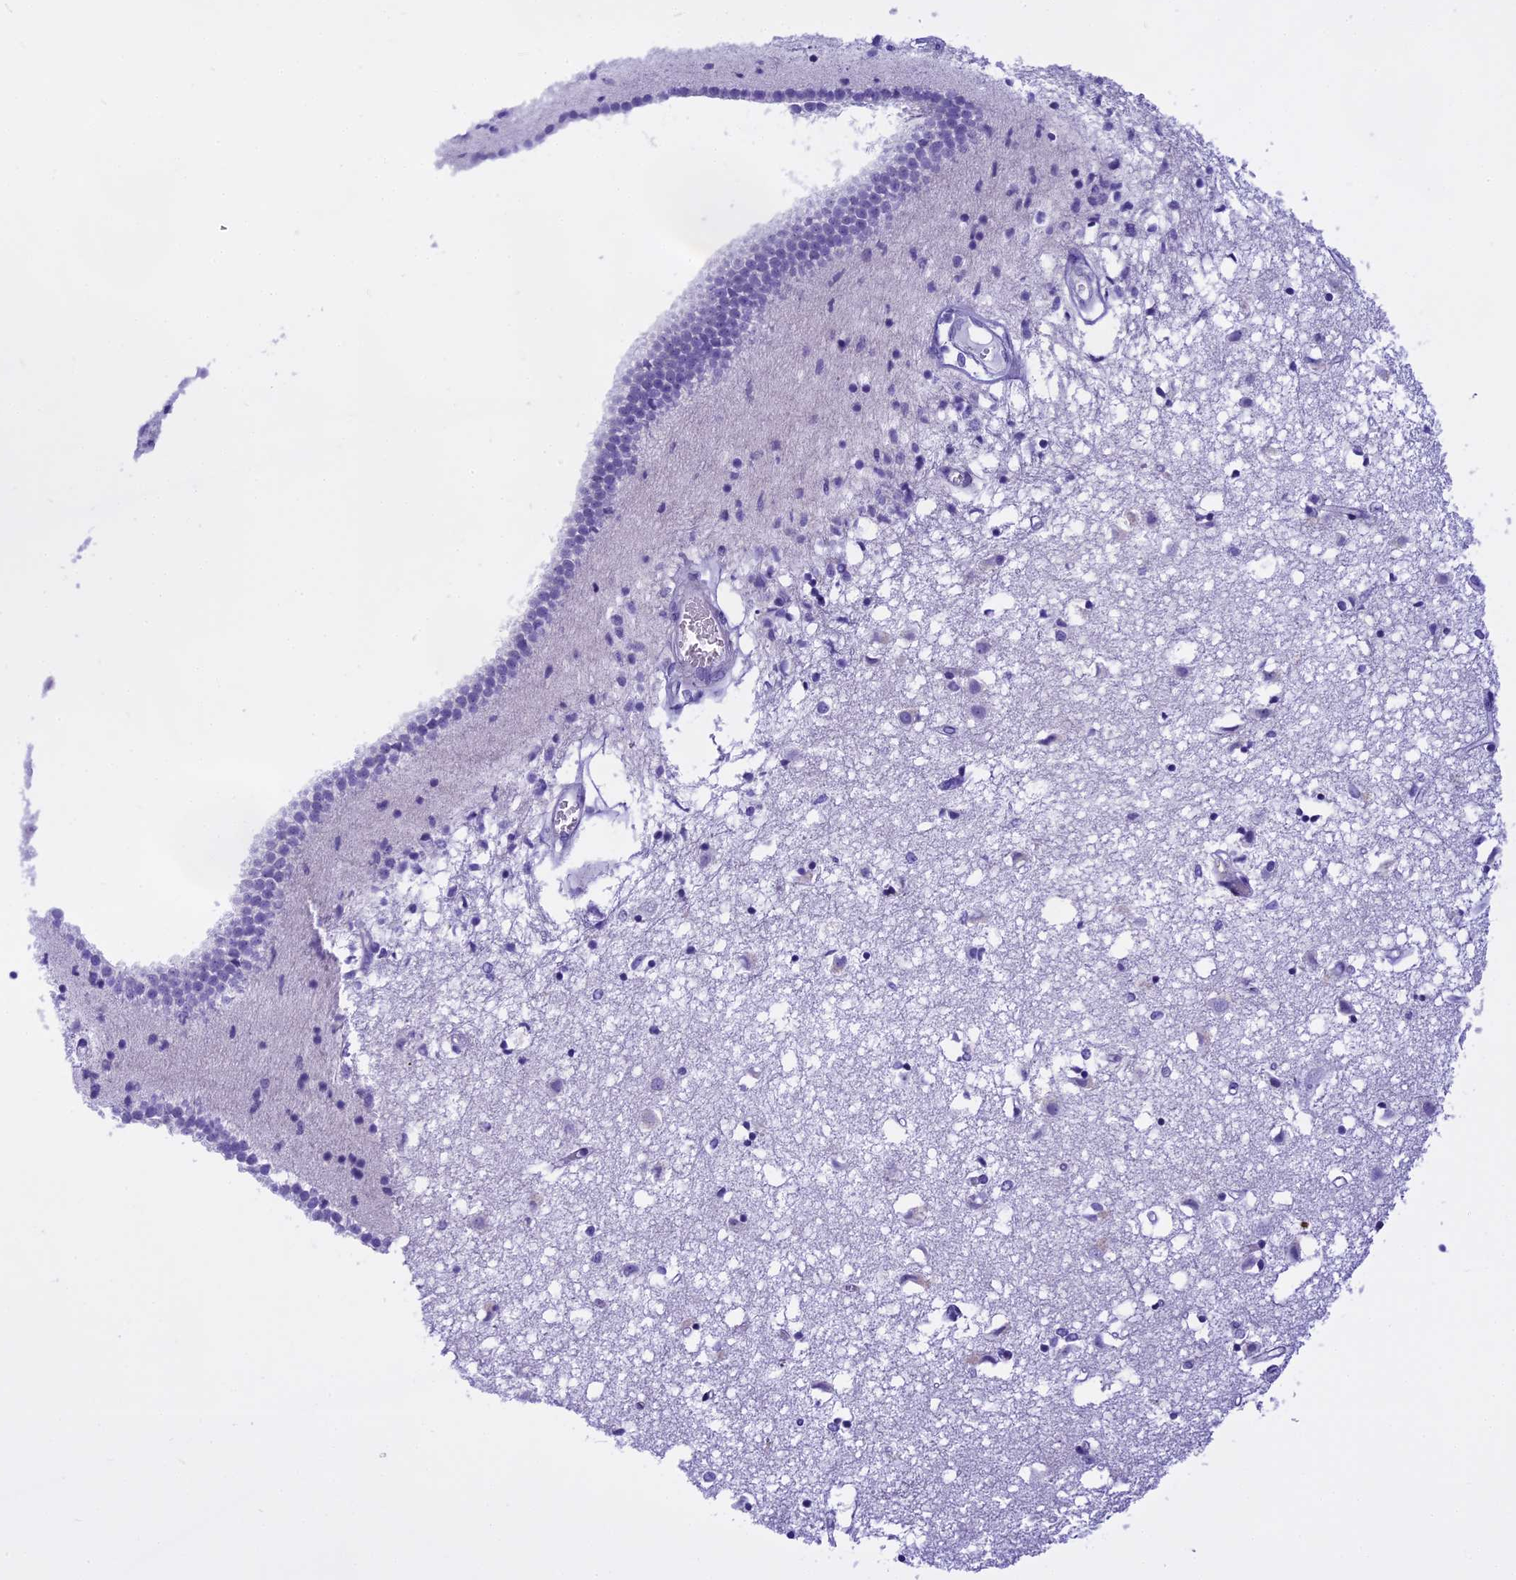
{"staining": {"intensity": "negative", "quantity": "none", "location": "none"}, "tissue": "caudate", "cell_type": "Glial cells", "image_type": "normal", "snomed": [{"axis": "morphology", "description": "Normal tissue, NOS"}, {"axis": "topography", "description": "Lateral ventricle wall"}], "caption": "Glial cells are negative for protein expression in unremarkable human caudate. (DAB IHC with hematoxylin counter stain).", "gene": "KCTD14", "patient": {"sex": "male", "age": 70}}